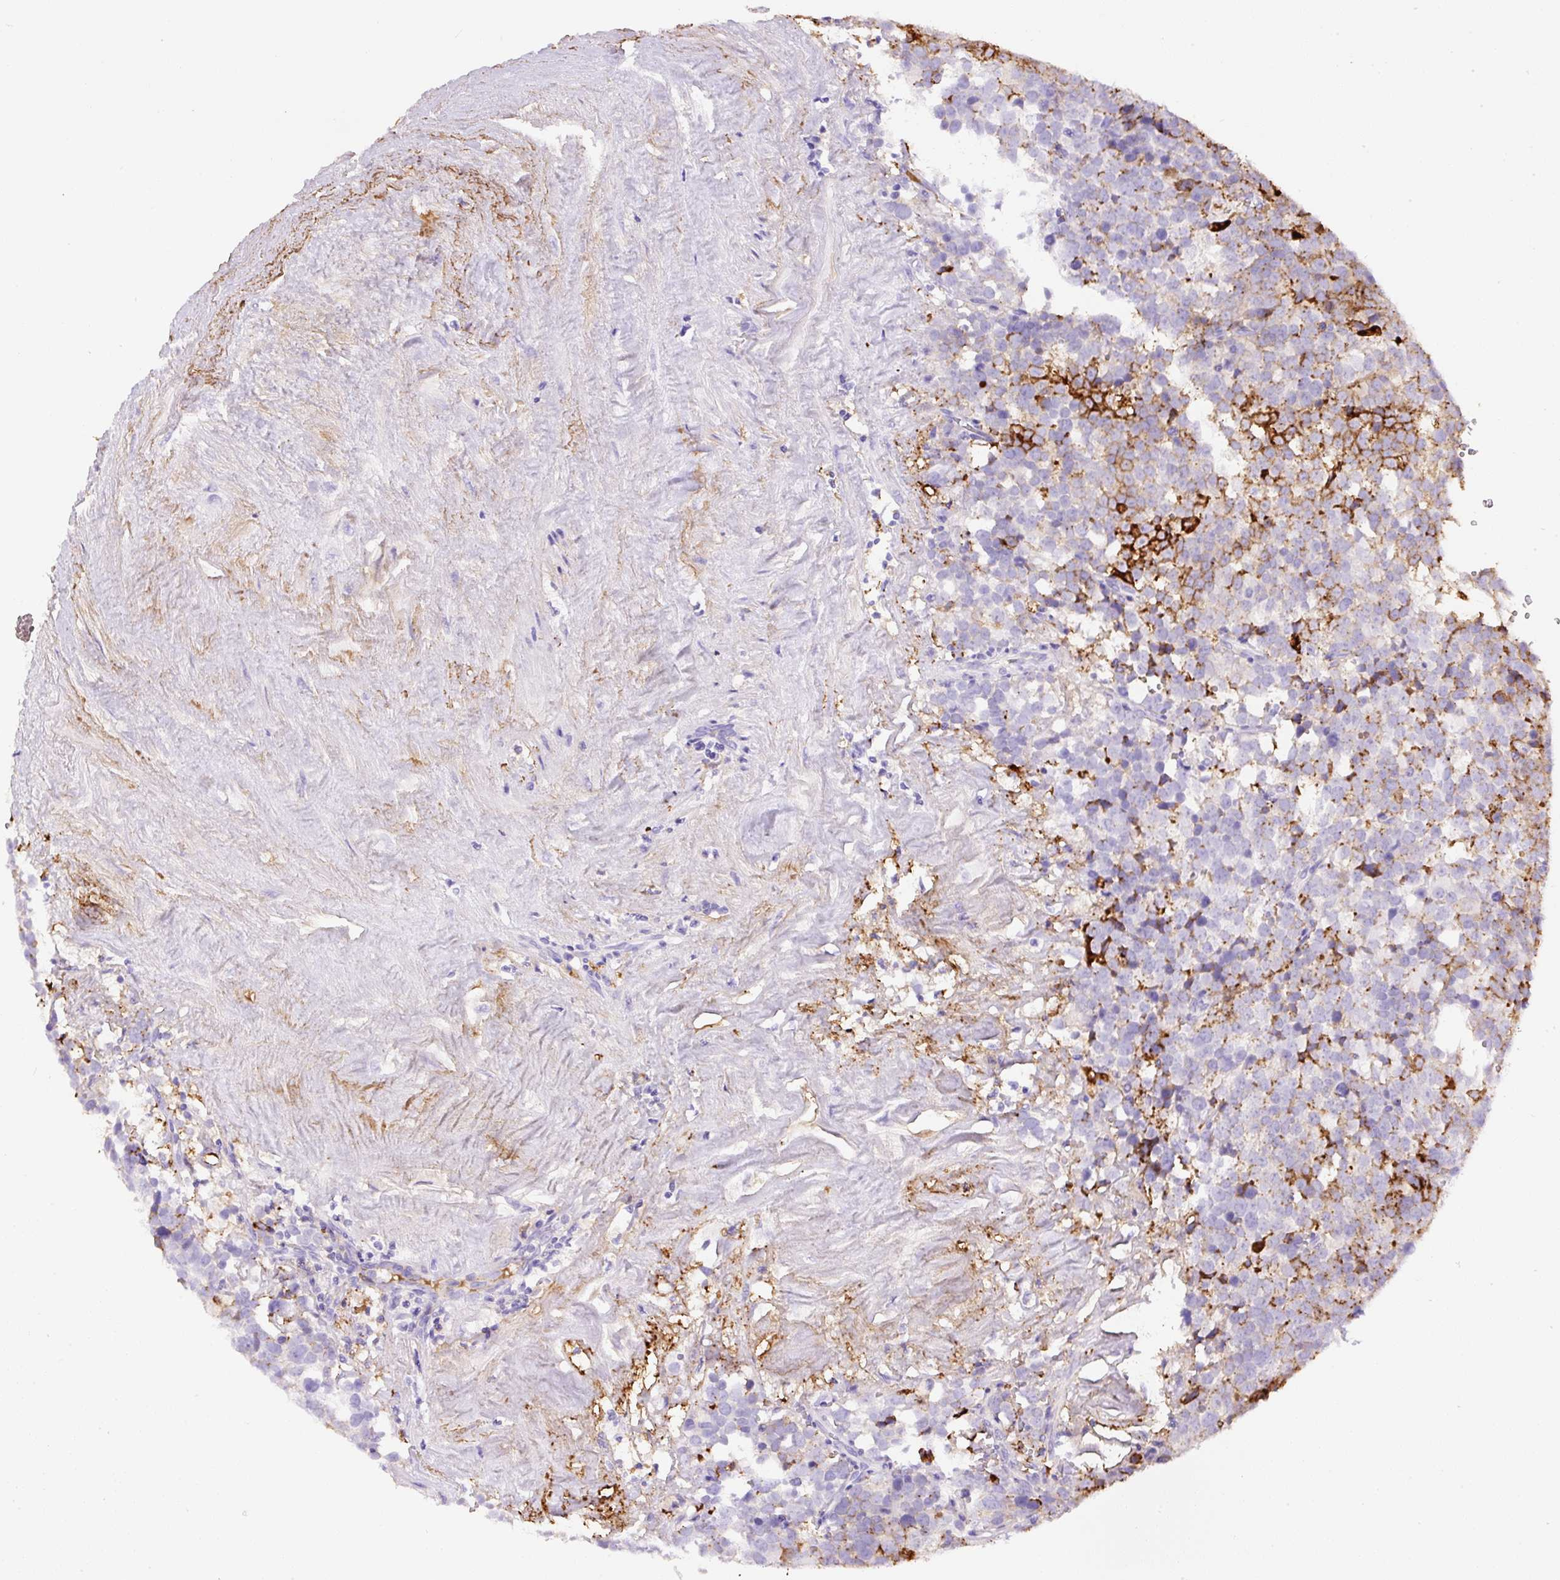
{"staining": {"intensity": "strong", "quantity": "<25%", "location": "cytoplasmic/membranous"}, "tissue": "testis cancer", "cell_type": "Tumor cells", "image_type": "cancer", "snomed": [{"axis": "morphology", "description": "Seminoma, NOS"}, {"axis": "topography", "description": "Testis"}], "caption": "DAB (3,3'-diaminobenzidine) immunohistochemical staining of human testis cancer (seminoma) reveals strong cytoplasmic/membranous protein positivity in approximately <25% of tumor cells. (DAB (3,3'-diaminobenzidine) IHC, brown staining for protein, blue staining for nuclei).", "gene": "APCS", "patient": {"sex": "male", "age": 71}}